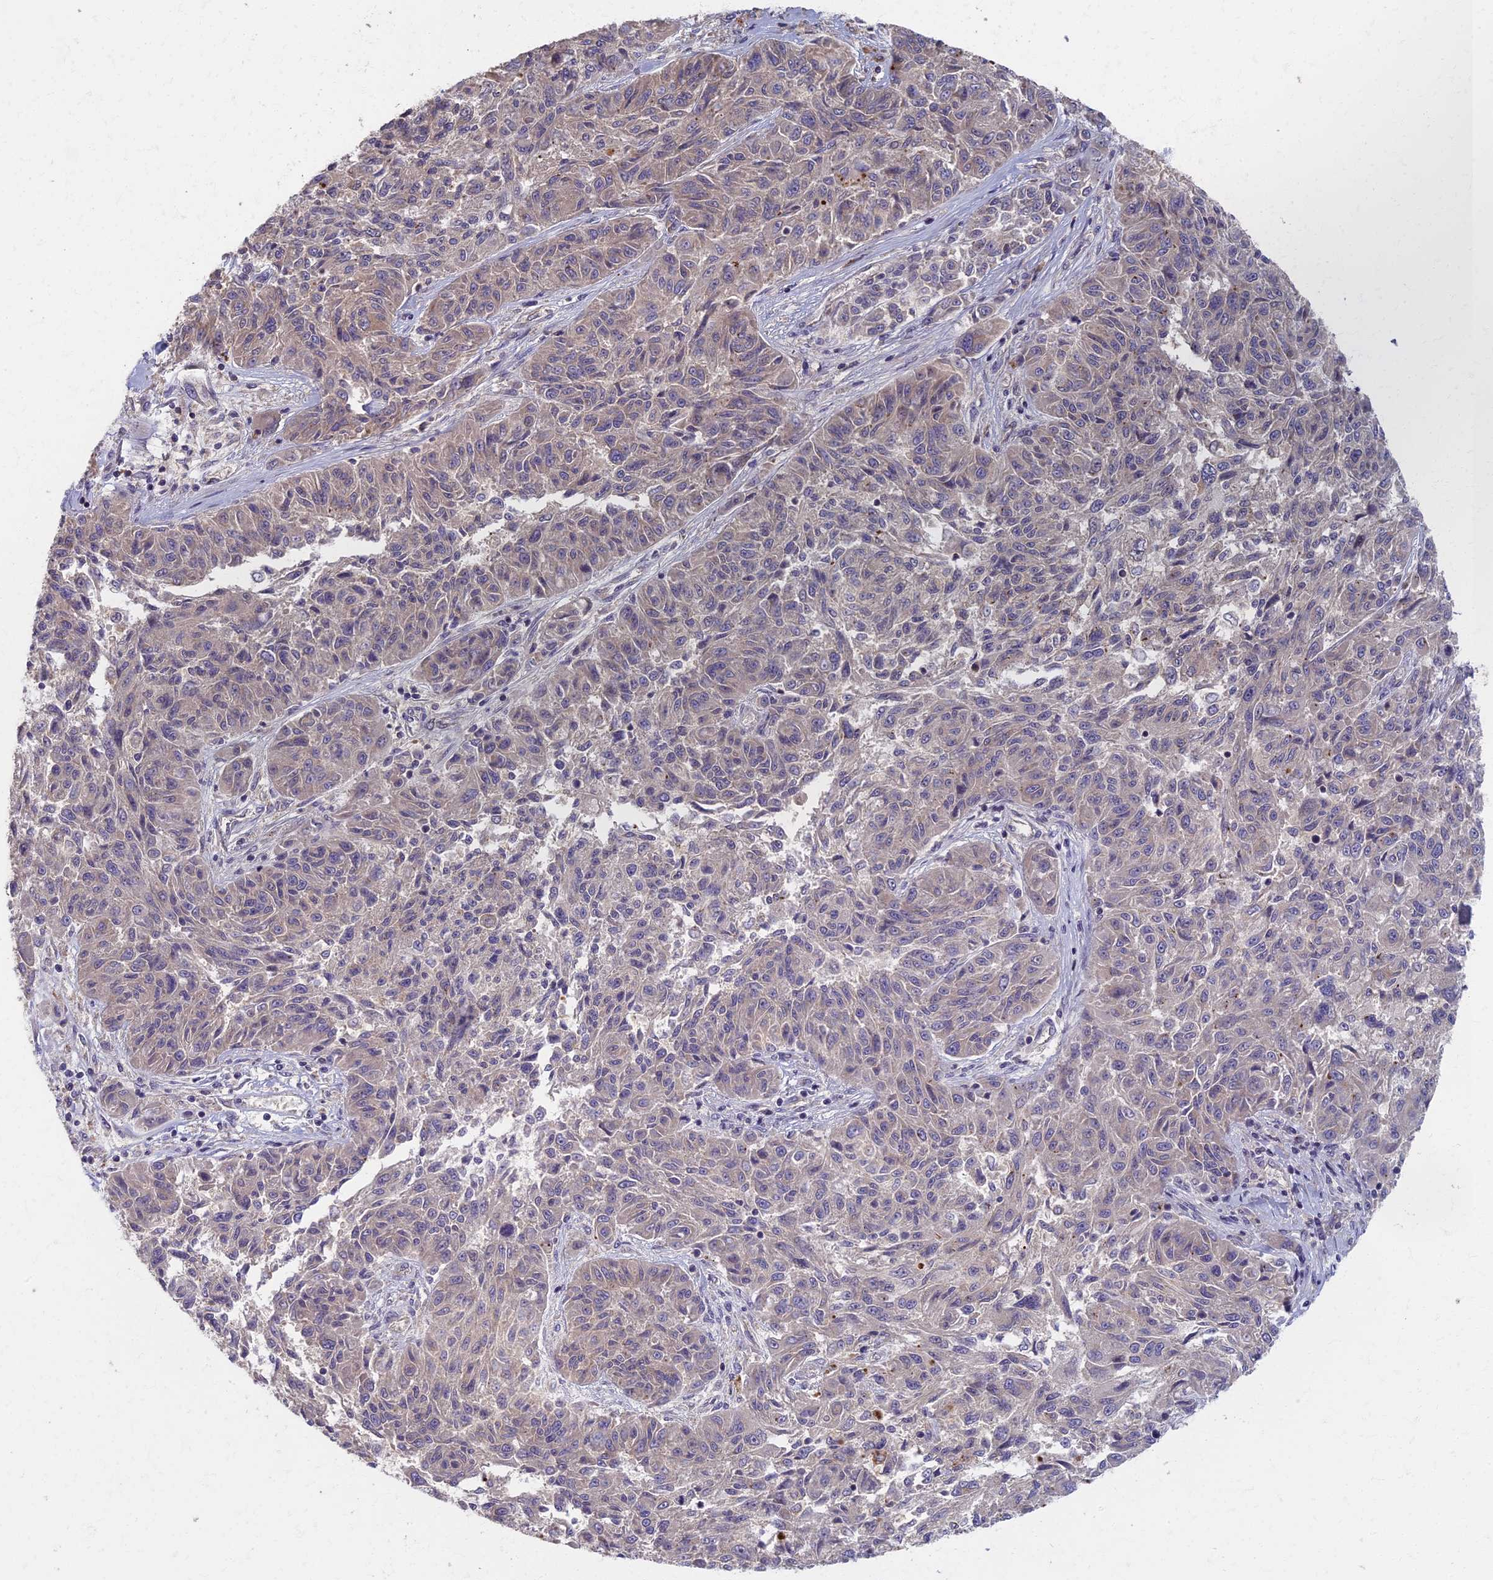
{"staining": {"intensity": "negative", "quantity": "none", "location": "none"}, "tissue": "melanoma", "cell_type": "Tumor cells", "image_type": "cancer", "snomed": [{"axis": "morphology", "description": "Malignant melanoma, NOS"}, {"axis": "topography", "description": "Skin"}], "caption": "Immunohistochemistry of human melanoma reveals no expression in tumor cells.", "gene": "AP4E1", "patient": {"sex": "male", "age": 53}}